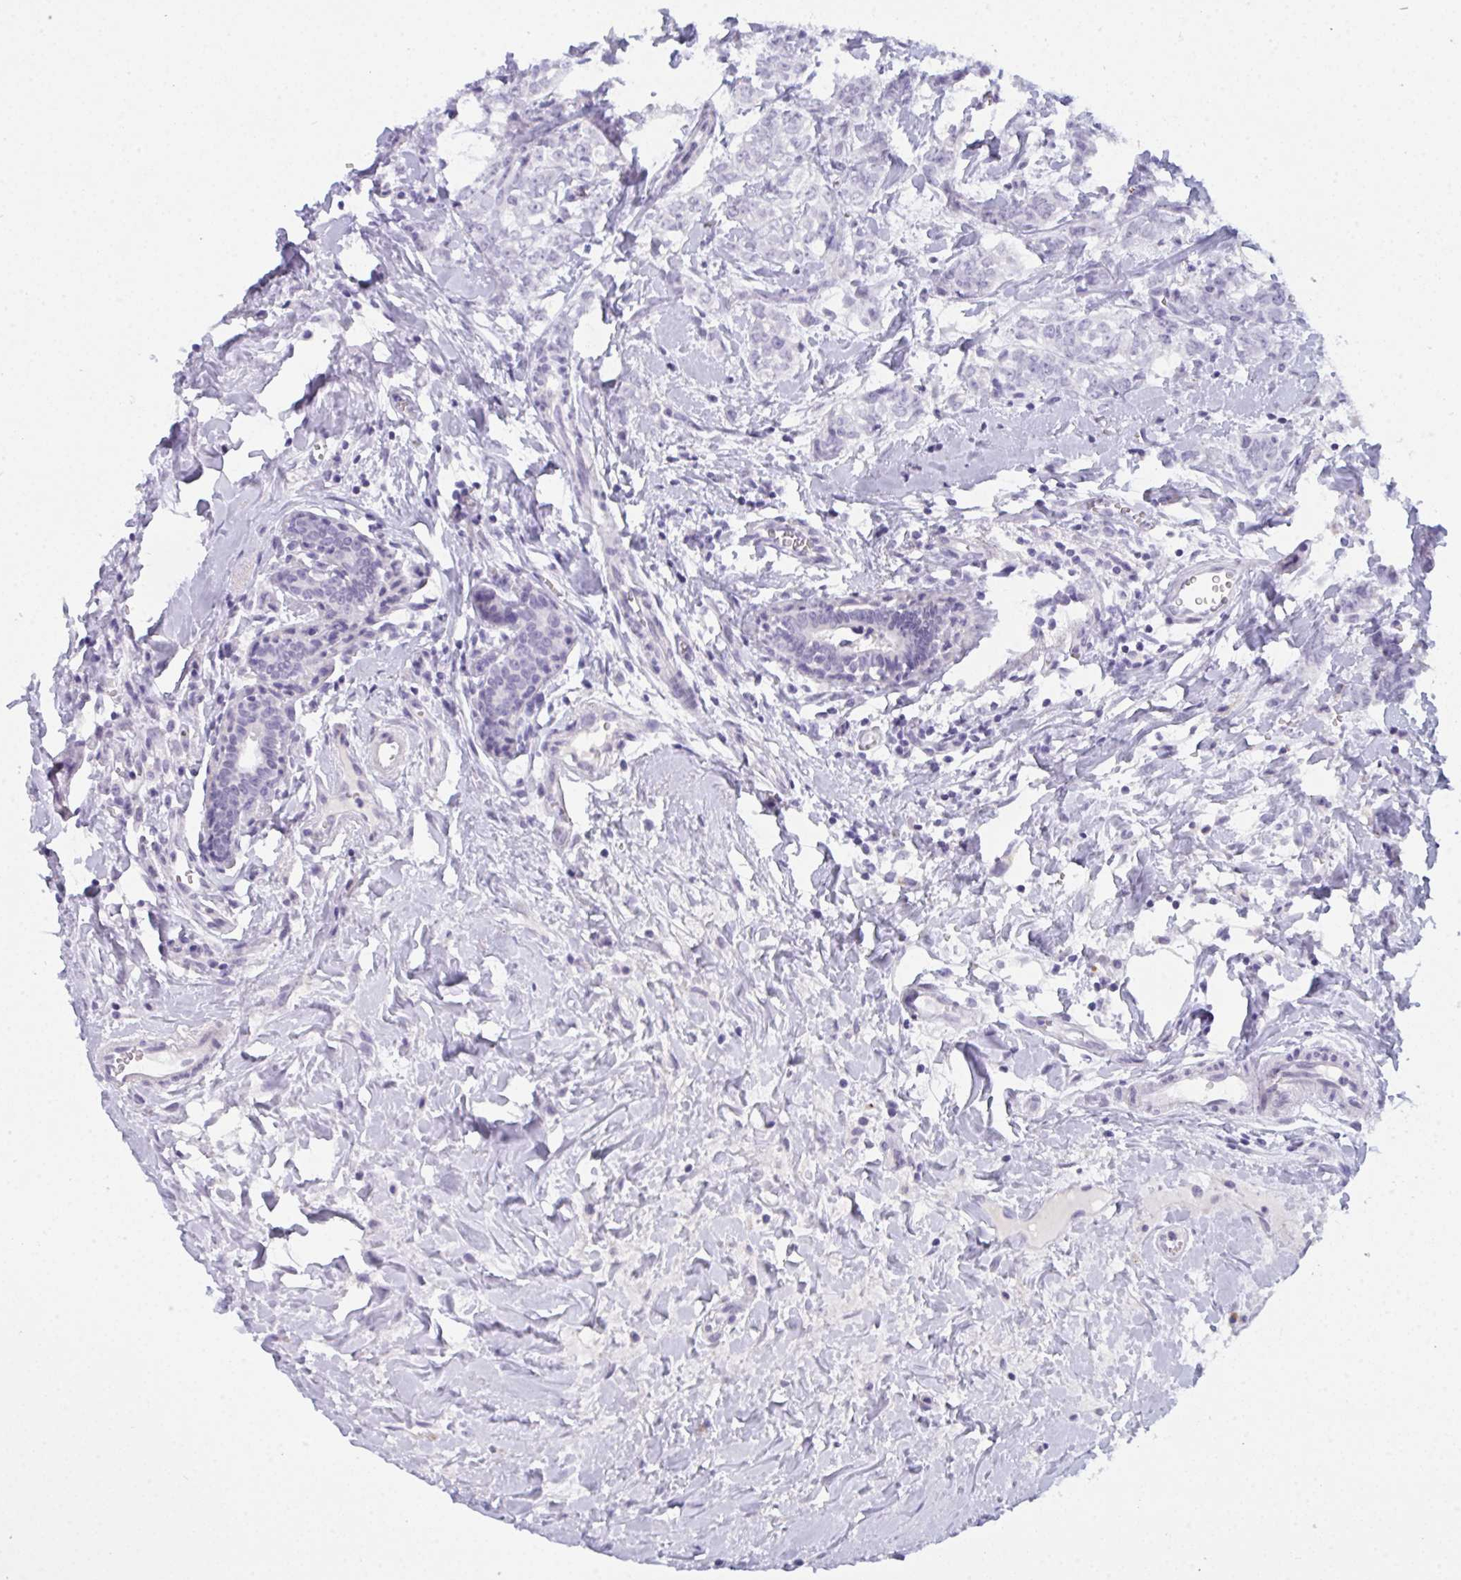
{"staining": {"intensity": "negative", "quantity": "none", "location": "none"}, "tissue": "breast cancer", "cell_type": "Tumor cells", "image_type": "cancer", "snomed": [{"axis": "morphology", "description": "Duct carcinoma"}, {"axis": "topography", "description": "Breast"}], "caption": "Histopathology image shows no protein expression in tumor cells of breast cancer (infiltrating ductal carcinoma) tissue.", "gene": "PRDM9", "patient": {"sex": "female", "age": 61}}